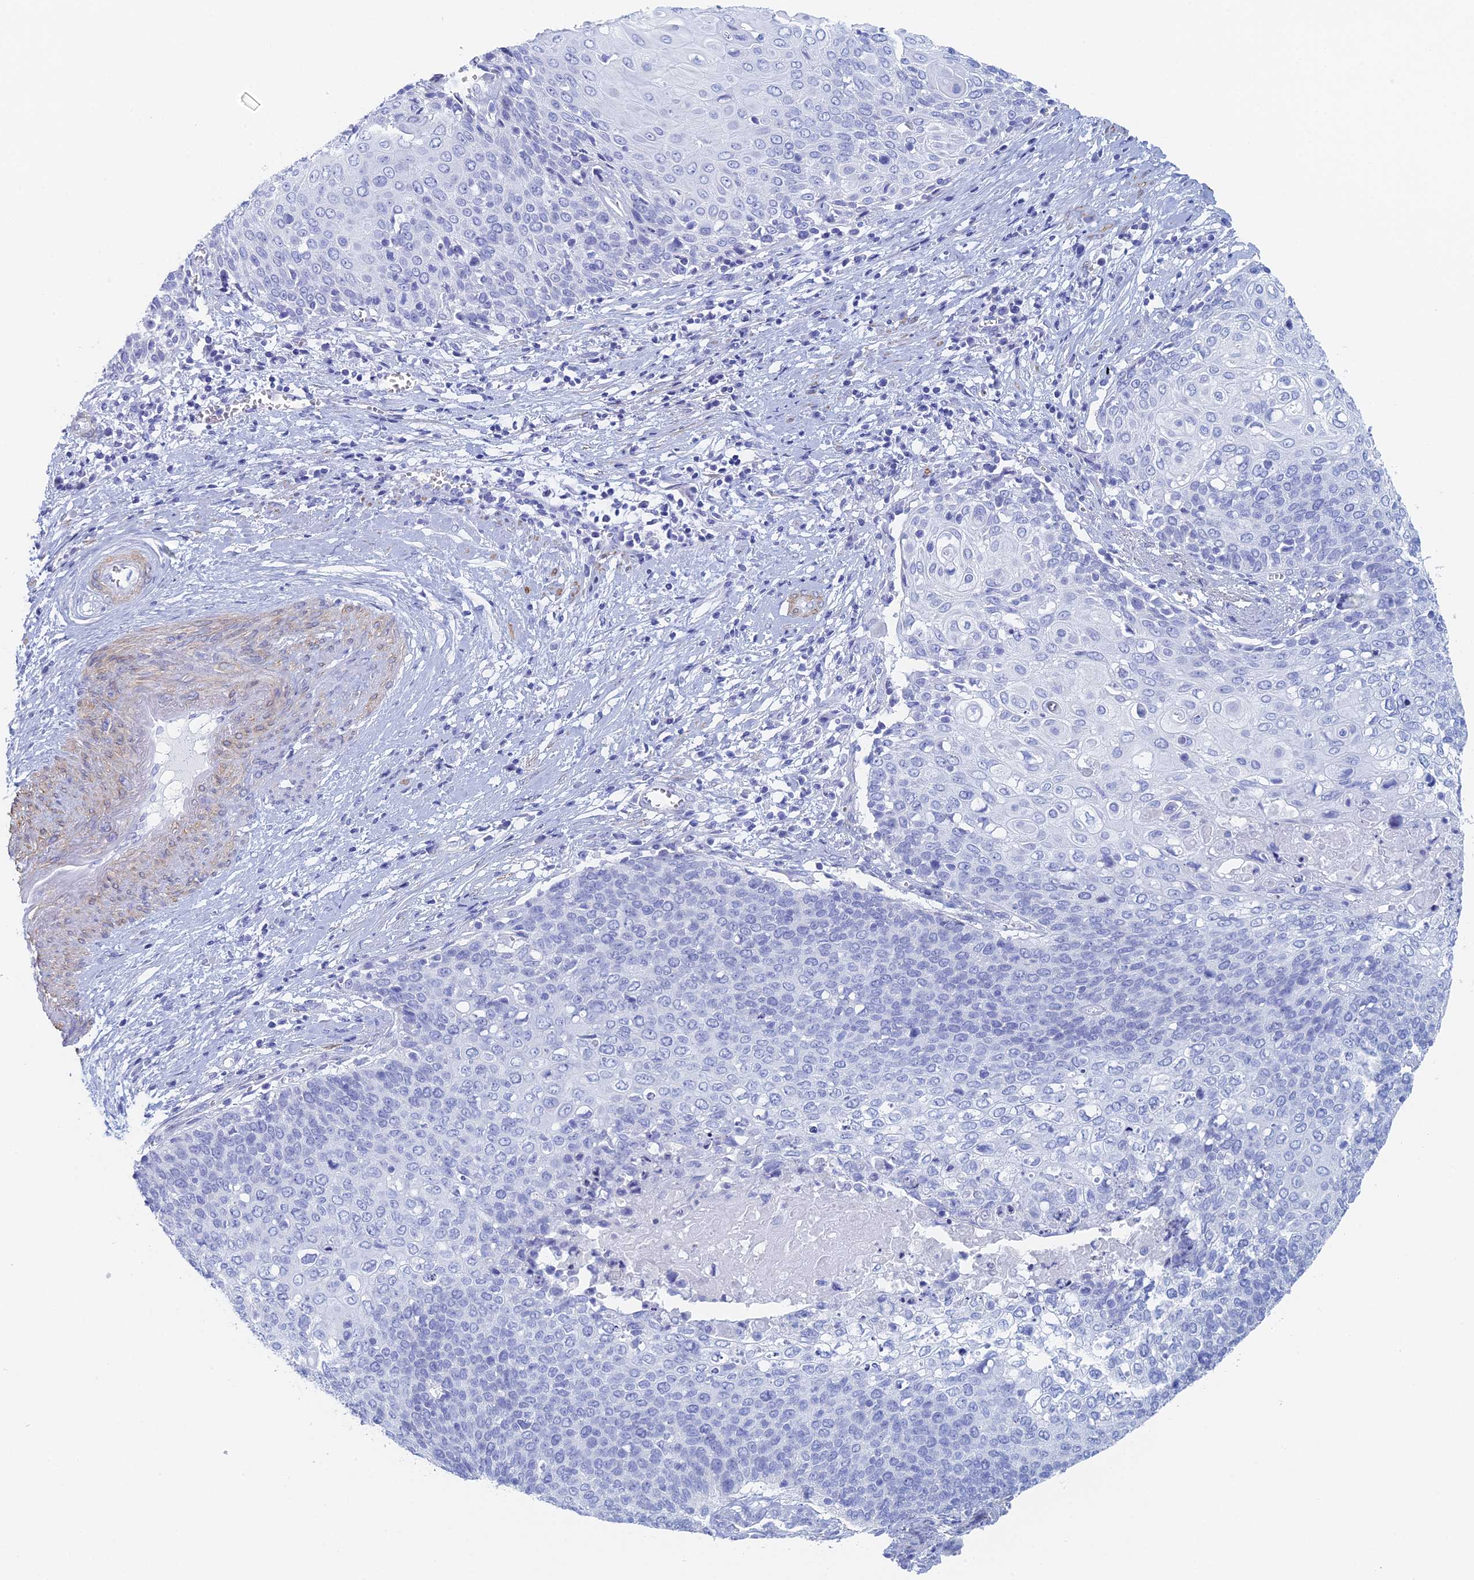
{"staining": {"intensity": "negative", "quantity": "none", "location": "none"}, "tissue": "cervical cancer", "cell_type": "Tumor cells", "image_type": "cancer", "snomed": [{"axis": "morphology", "description": "Squamous cell carcinoma, NOS"}, {"axis": "topography", "description": "Cervix"}], "caption": "A histopathology image of cervical cancer (squamous cell carcinoma) stained for a protein exhibits no brown staining in tumor cells. Nuclei are stained in blue.", "gene": "KCNK18", "patient": {"sex": "female", "age": 39}}